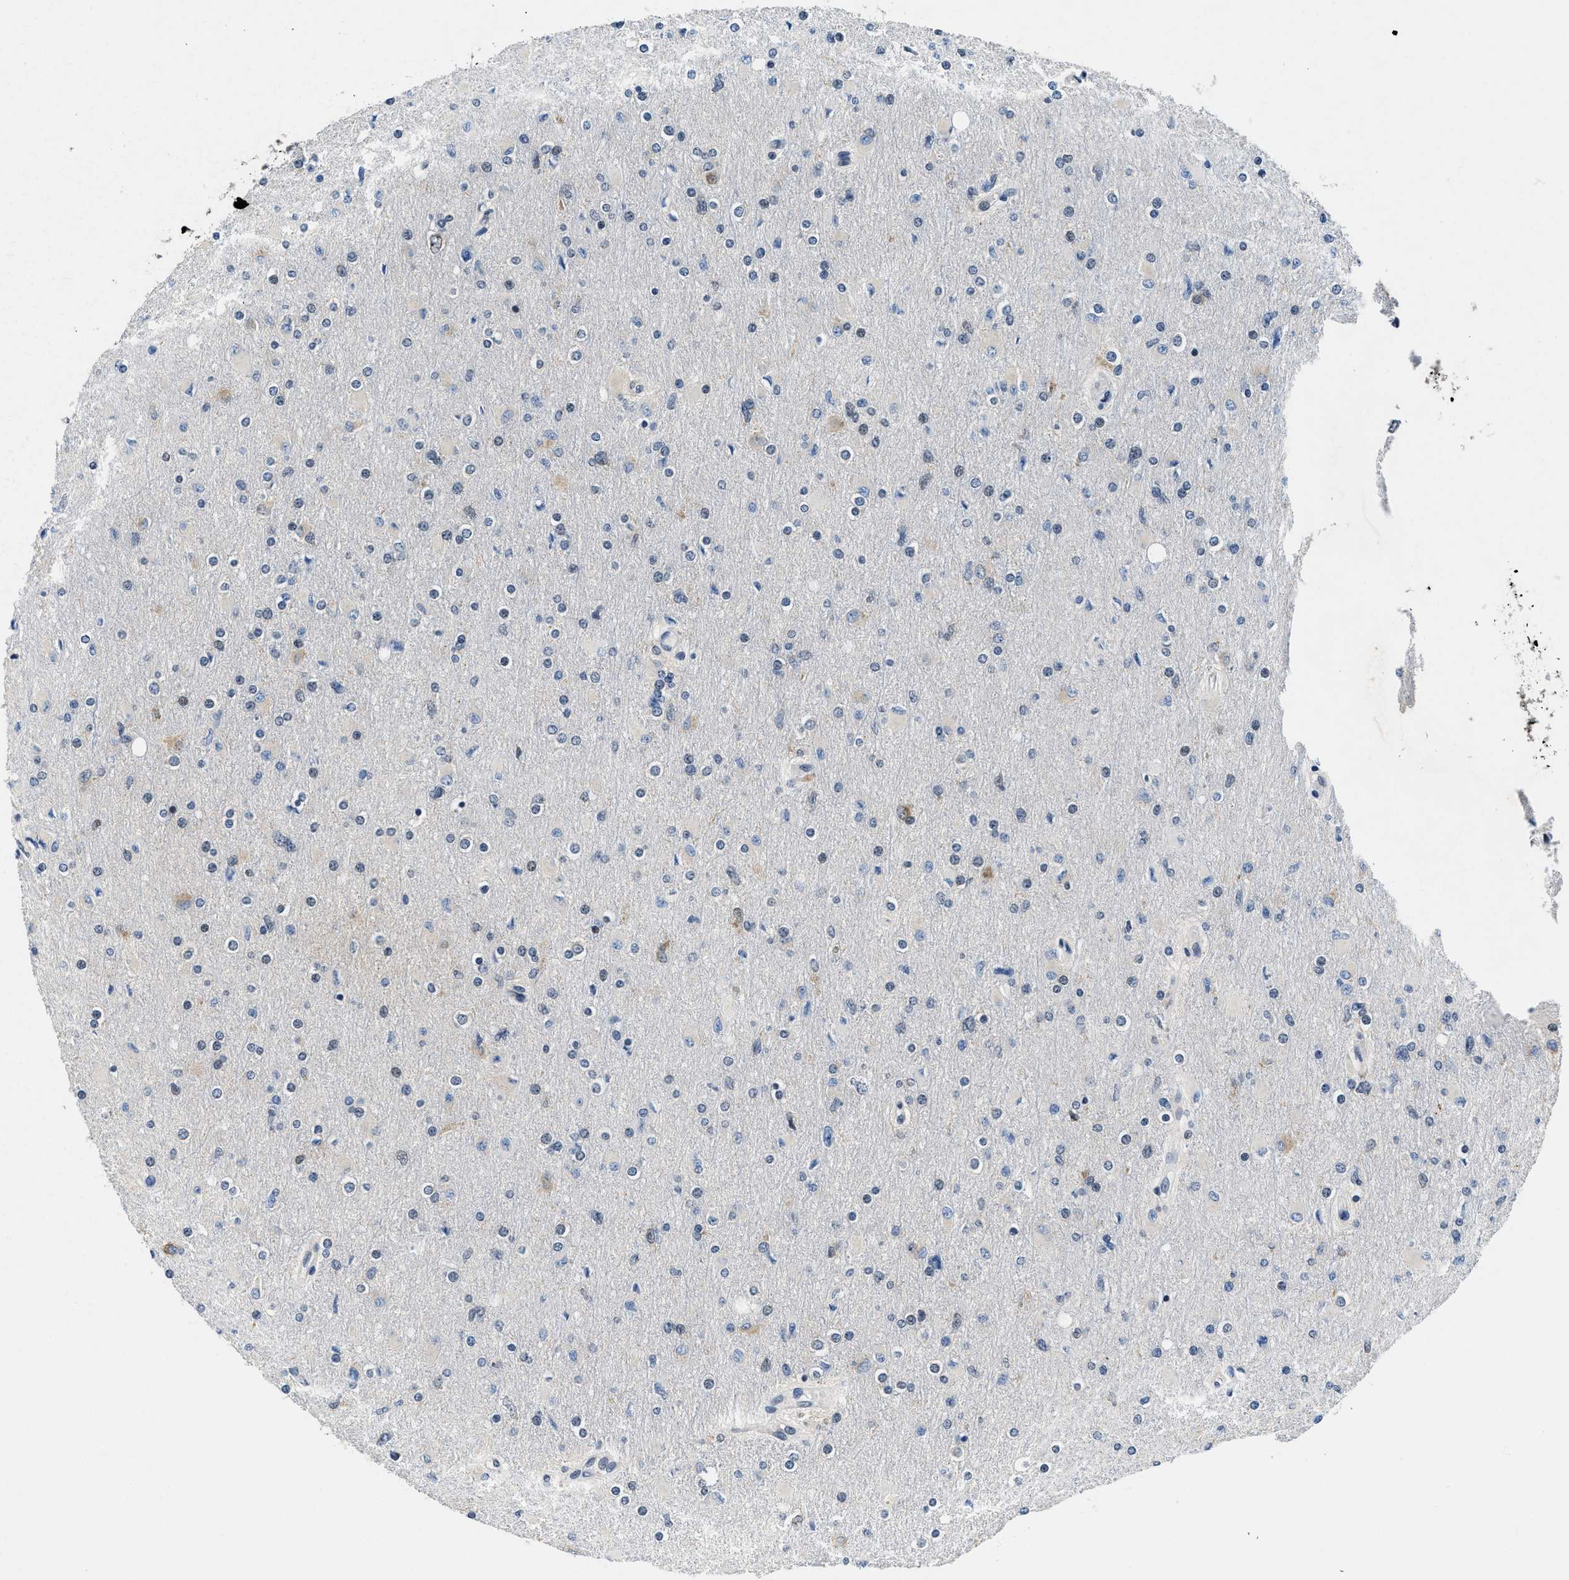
{"staining": {"intensity": "negative", "quantity": "none", "location": "none"}, "tissue": "glioma", "cell_type": "Tumor cells", "image_type": "cancer", "snomed": [{"axis": "morphology", "description": "Glioma, malignant, High grade"}, {"axis": "topography", "description": "Cerebral cortex"}], "caption": "Photomicrograph shows no protein staining in tumor cells of glioma tissue. (DAB IHC with hematoxylin counter stain).", "gene": "PA2G4", "patient": {"sex": "female", "age": 36}}